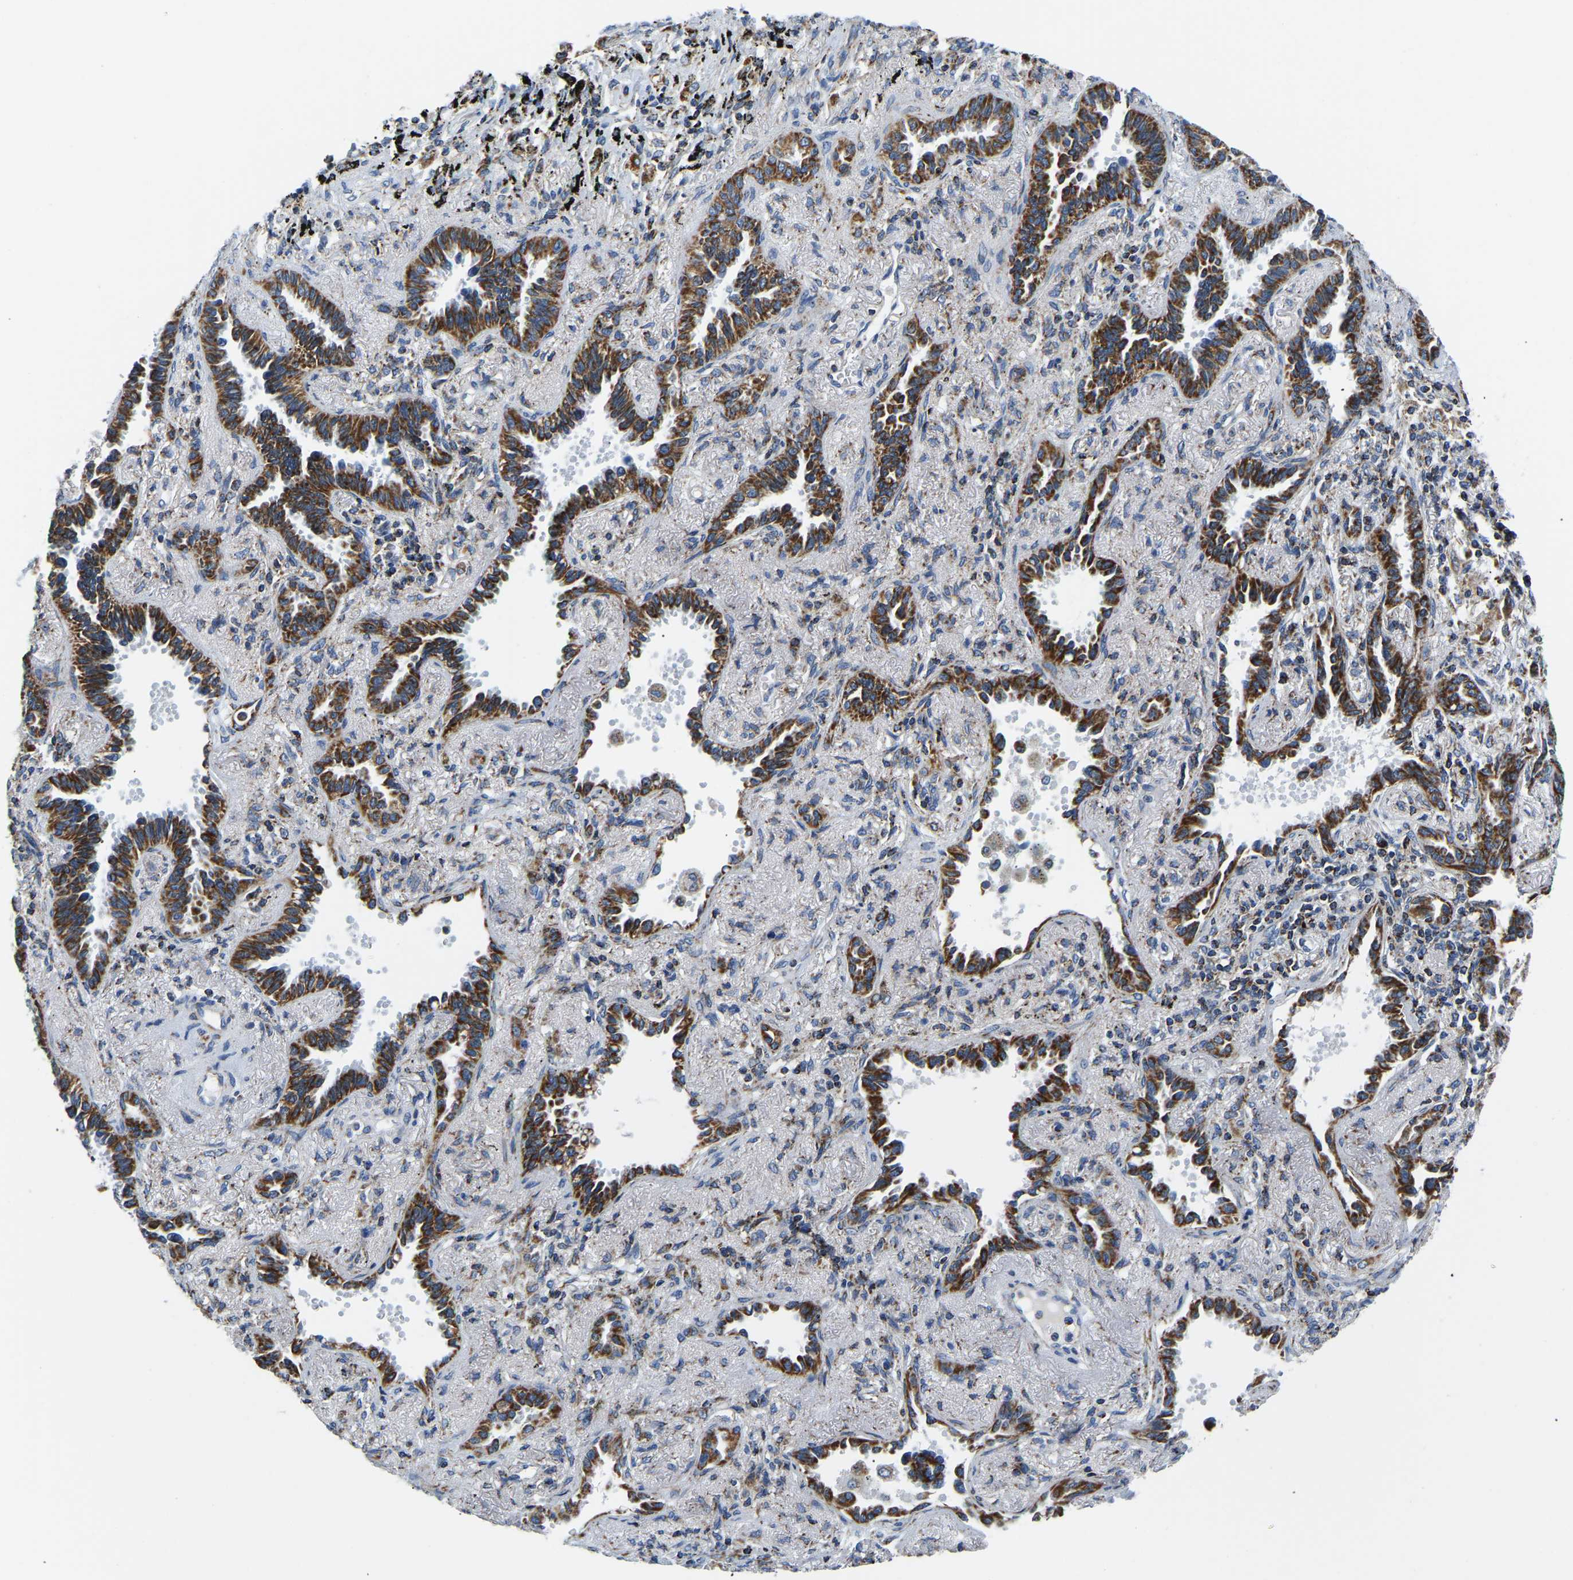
{"staining": {"intensity": "strong", "quantity": ">75%", "location": "cytoplasmic/membranous"}, "tissue": "lung cancer", "cell_type": "Tumor cells", "image_type": "cancer", "snomed": [{"axis": "morphology", "description": "Adenocarcinoma, NOS"}, {"axis": "topography", "description": "Lung"}], "caption": "This micrograph exhibits lung adenocarcinoma stained with immunohistochemistry to label a protein in brown. The cytoplasmic/membranous of tumor cells show strong positivity for the protein. Nuclei are counter-stained blue.", "gene": "SFXN1", "patient": {"sex": "male", "age": 59}}